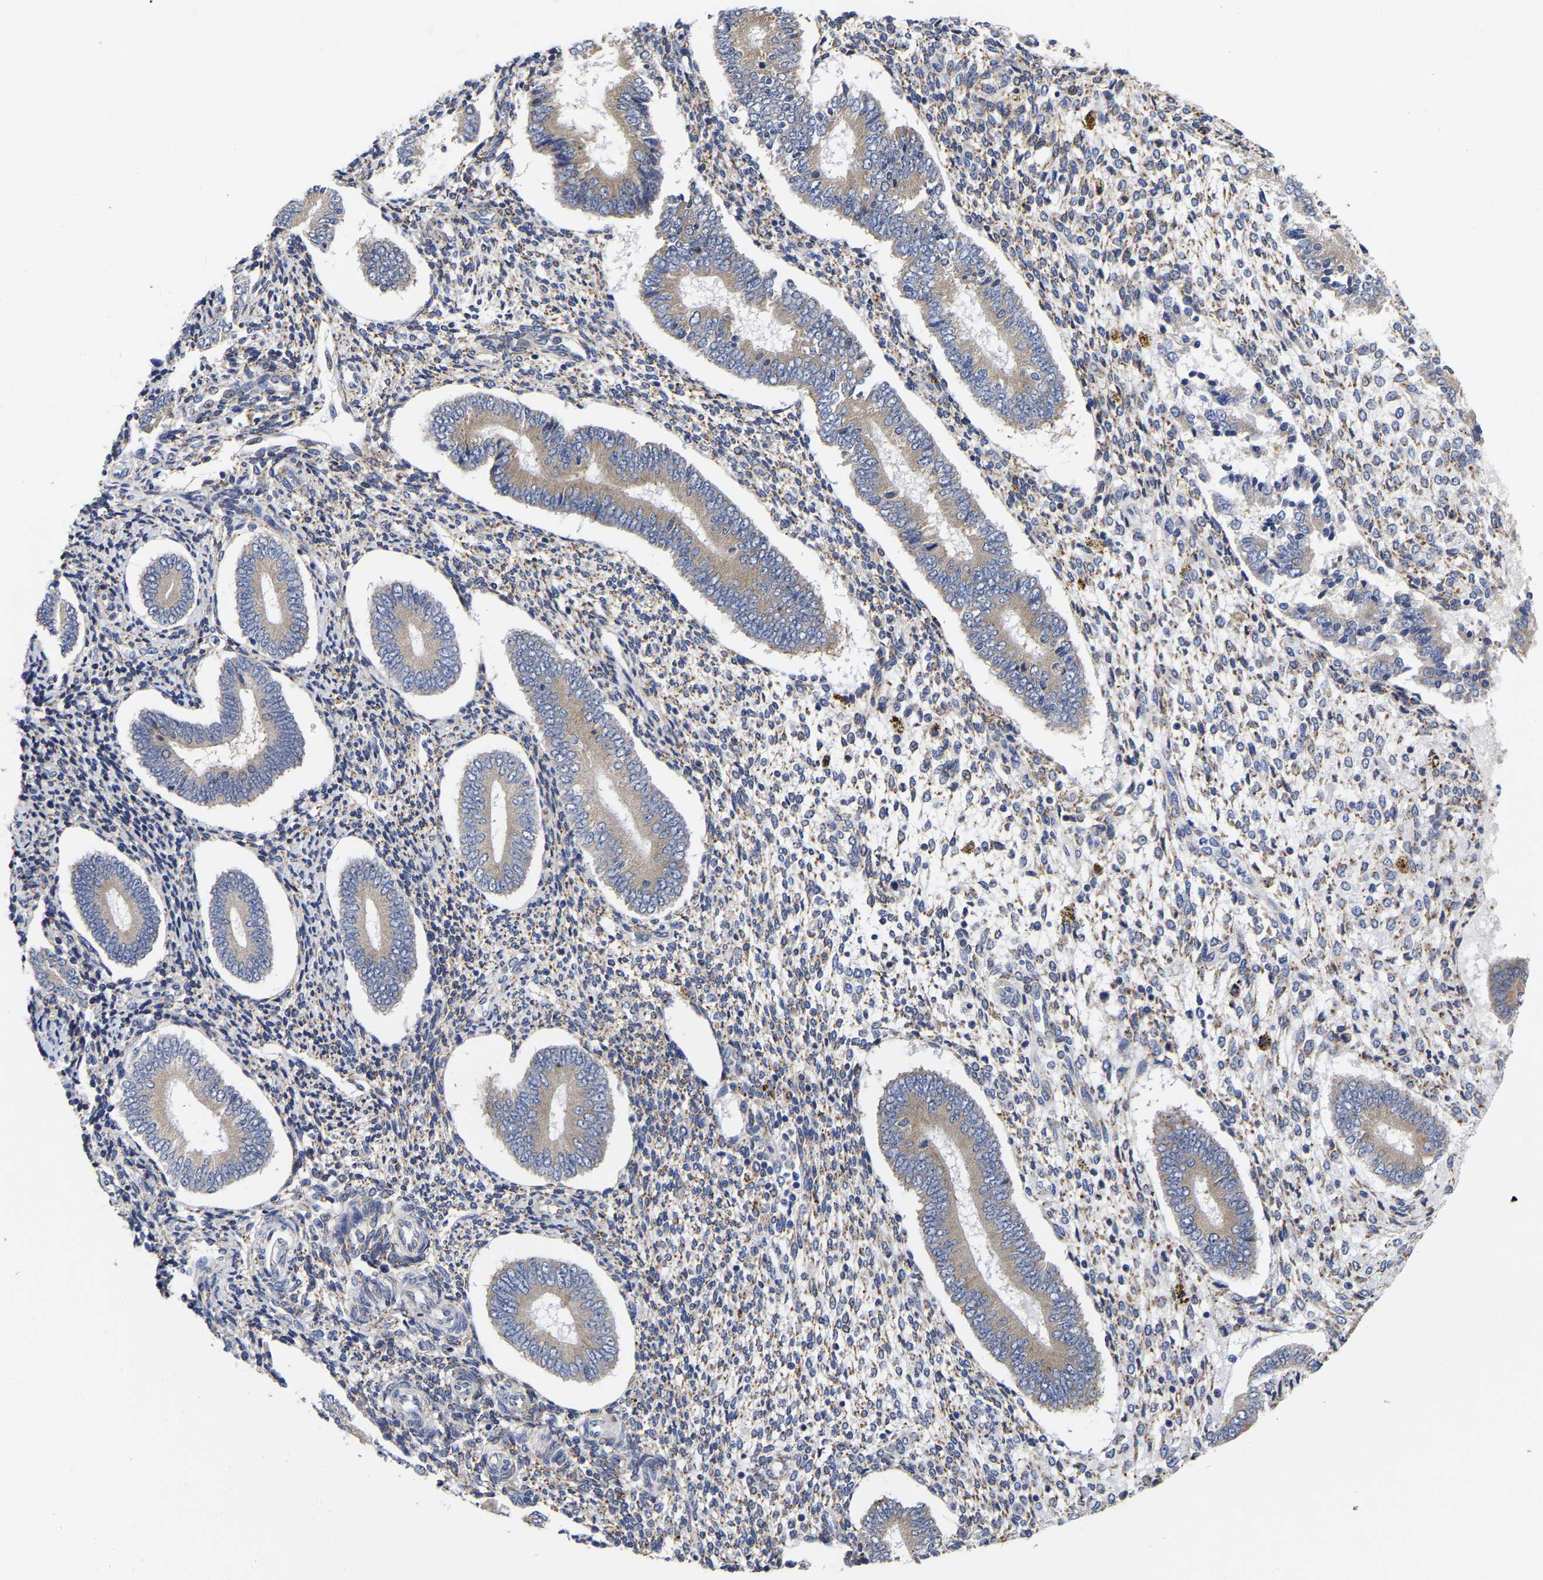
{"staining": {"intensity": "negative", "quantity": "none", "location": "none"}, "tissue": "endometrium", "cell_type": "Cells in endometrial stroma", "image_type": "normal", "snomed": [{"axis": "morphology", "description": "Normal tissue, NOS"}, {"axis": "topography", "description": "Endometrium"}], "caption": "Human endometrium stained for a protein using immunohistochemistry reveals no expression in cells in endometrial stroma.", "gene": "CFAP298", "patient": {"sex": "female", "age": 42}}